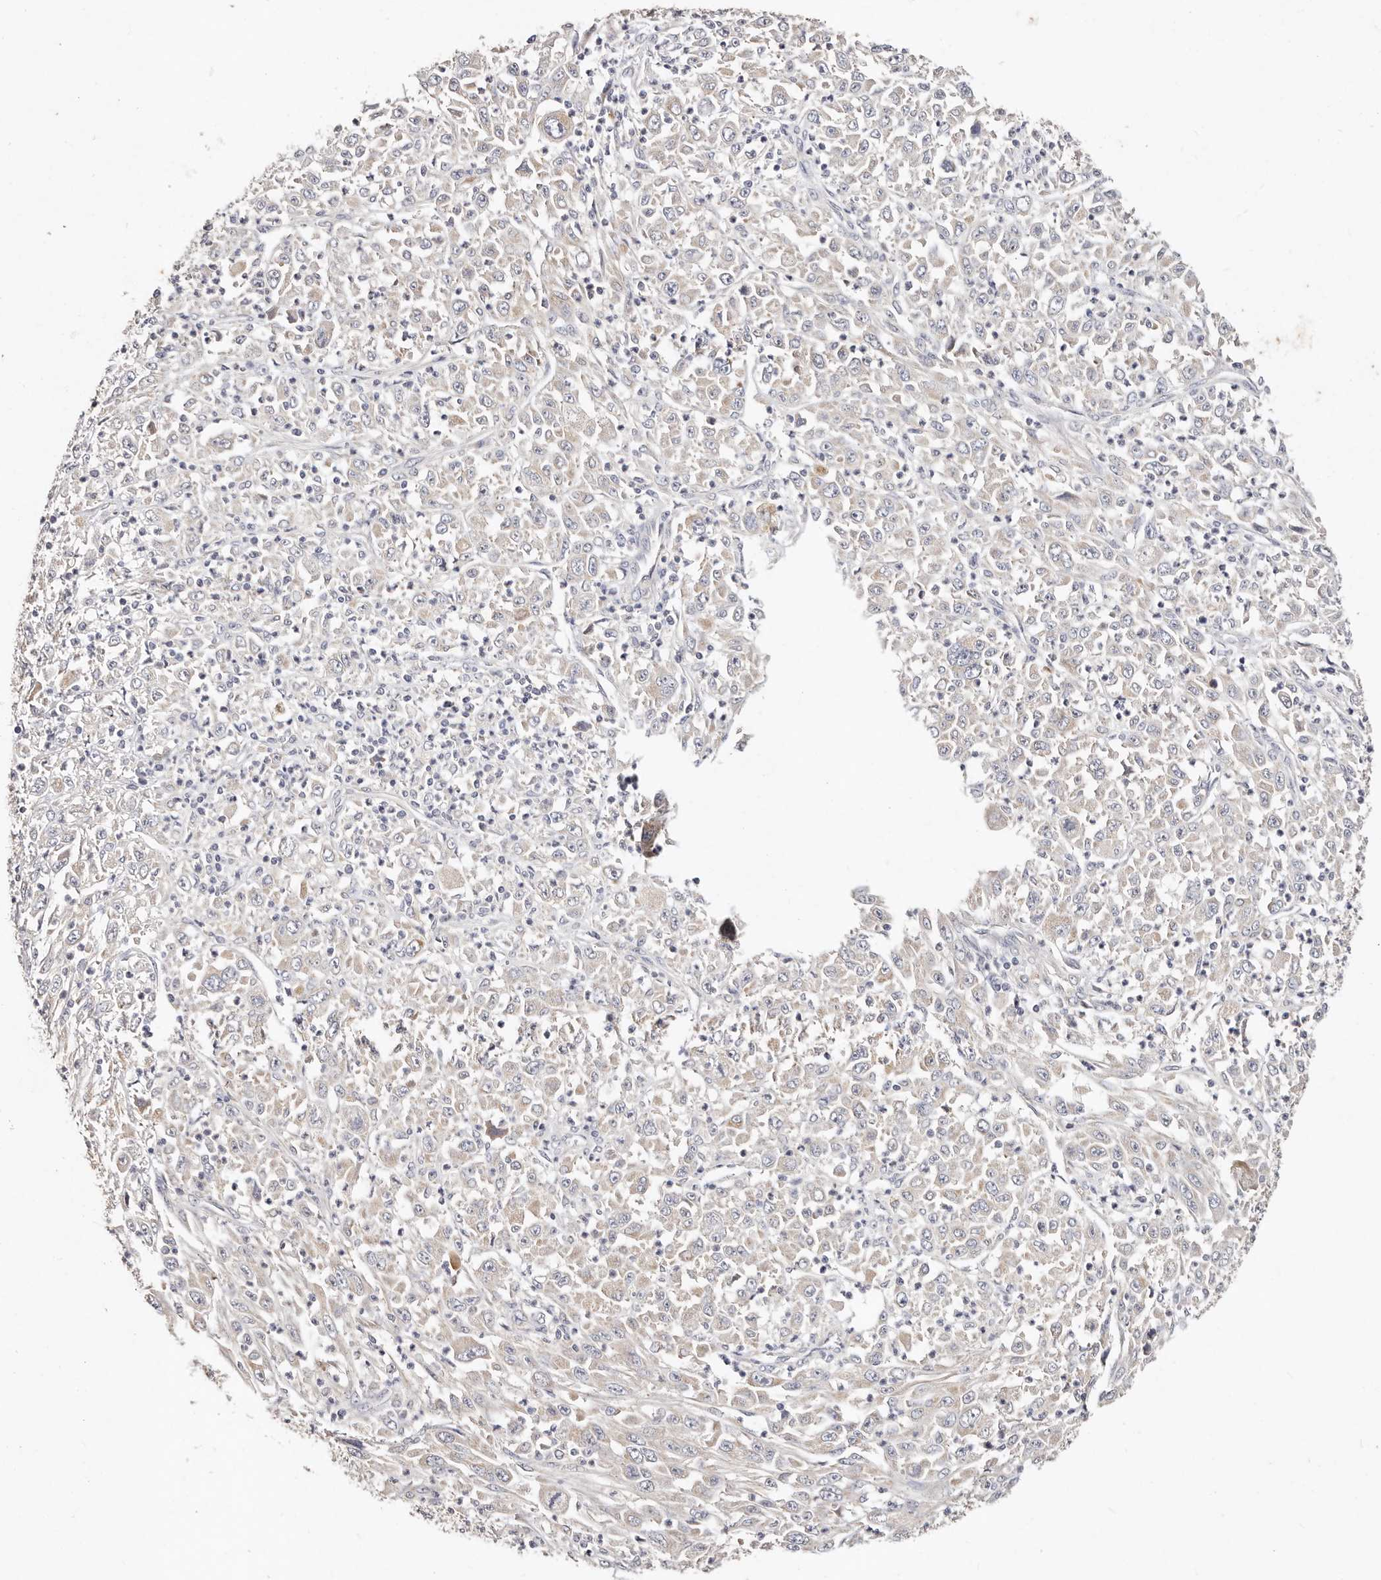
{"staining": {"intensity": "negative", "quantity": "none", "location": "none"}, "tissue": "melanoma", "cell_type": "Tumor cells", "image_type": "cancer", "snomed": [{"axis": "morphology", "description": "Malignant melanoma, Metastatic site"}, {"axis": "topography", "description": "Skin"}], "caption": "There is no significant expression in tumor cells of malignant melanoma (metastatic site).", "gene": "VIPAS39", "patient": {"sex": "female", "age": 56}}